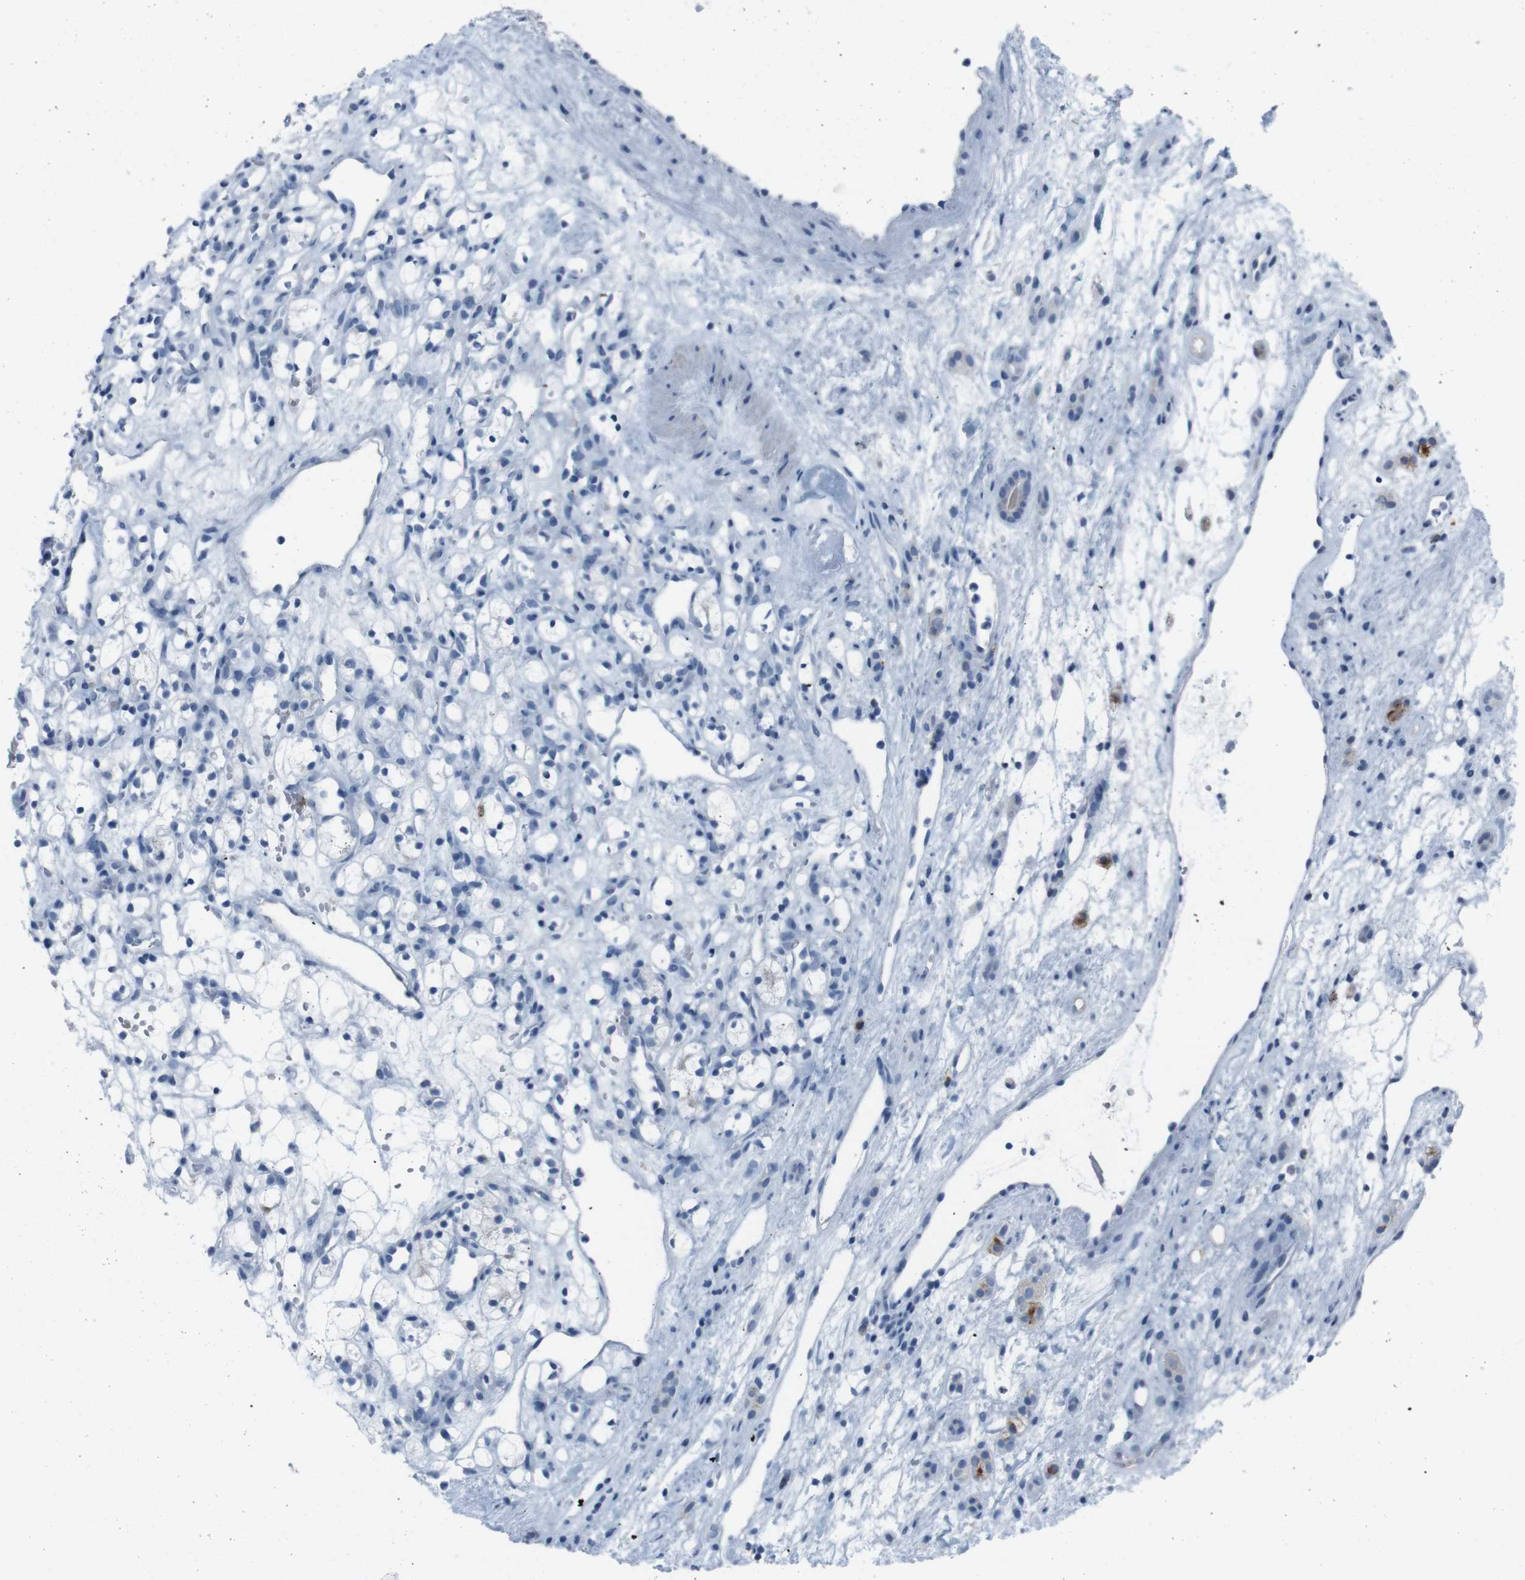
{"staining": {"intensity": "negative", "quantity": "none", "location": "none"}, "tissue": "renal cancer", "cell_type": "Tumor cells", "image_type": "cancer", "snomed": [{"axis": "morphology", "description": "Adenocarcinoma, NOS"}, {"axis": "topography", "description": "Kidney"}], "caption": "High power microscopy histopathology image of an immunohistochemistry (IHC) histopathology image of renal cancer (adenocarcinoma), revealing no significant positivity in tumor cells. (Immunohistochemistry (ihc), brightfield microscopy, high magnification).", "gene": "ST6GAL1", "patient": {"sex": "female", "age": 60}}